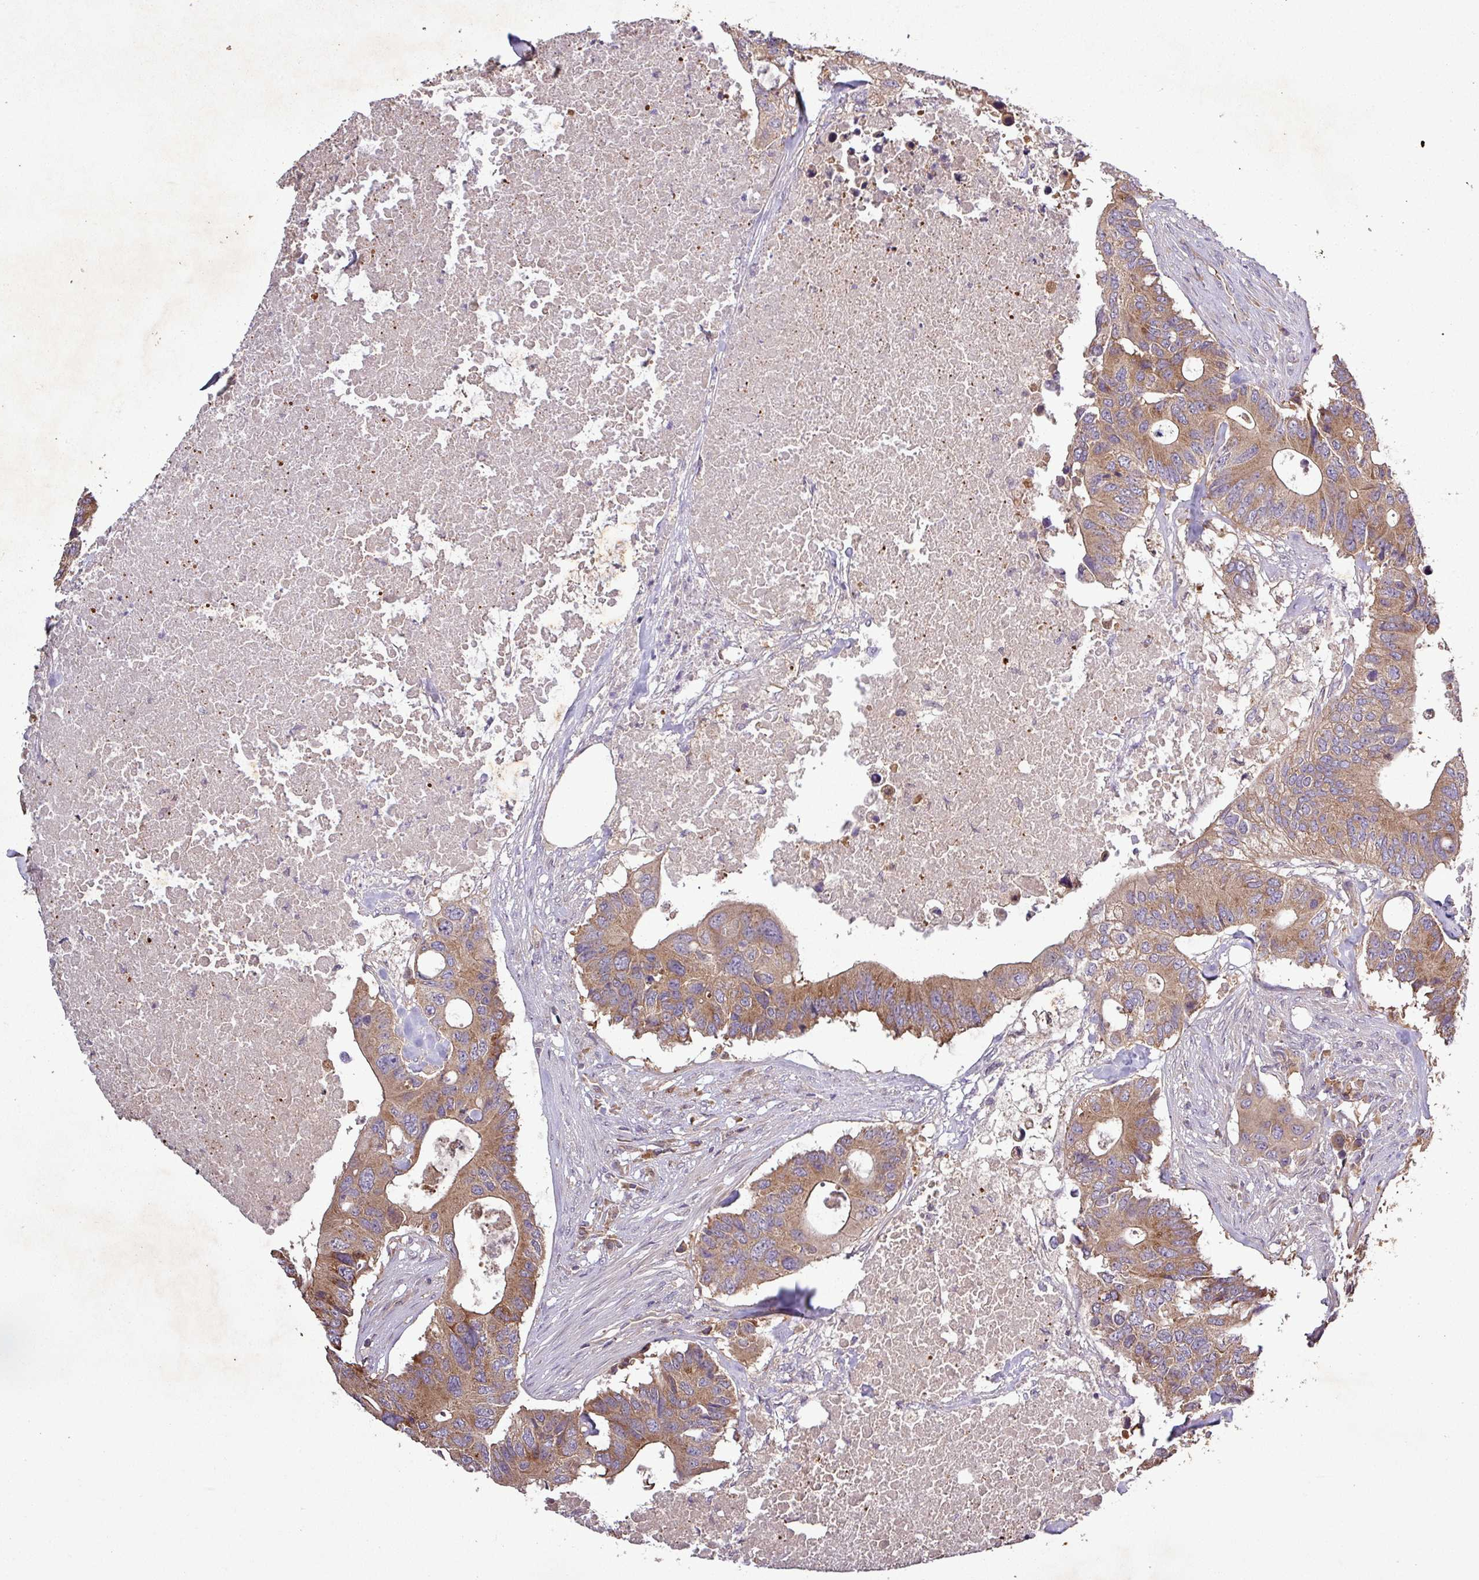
{"staining": {"intensity": "moderate", "quantity": ">75%", "location": "cytoplasmic/membranous"}, "tissue": "colorectal cancer", "cell_type": "Tumor cells", "image_type": "cancer", "snomed": [{"axis": "morphology", "description": "Adenocarcinoma, NOS"}, {"axis": "topography", "description": "Colon"}], "caption": "A histopathology image of colorectal adenocarcinoma stained for a protein exhibits moderate cytoplasmic/membranous brown staining in tumor cells. (DAB (3,3'-diaminobenzidine) IHC with brightfield microscopy, high magnification).", "gene": "SIRPB2", "patient": {"sex": "male", "age": 71}}